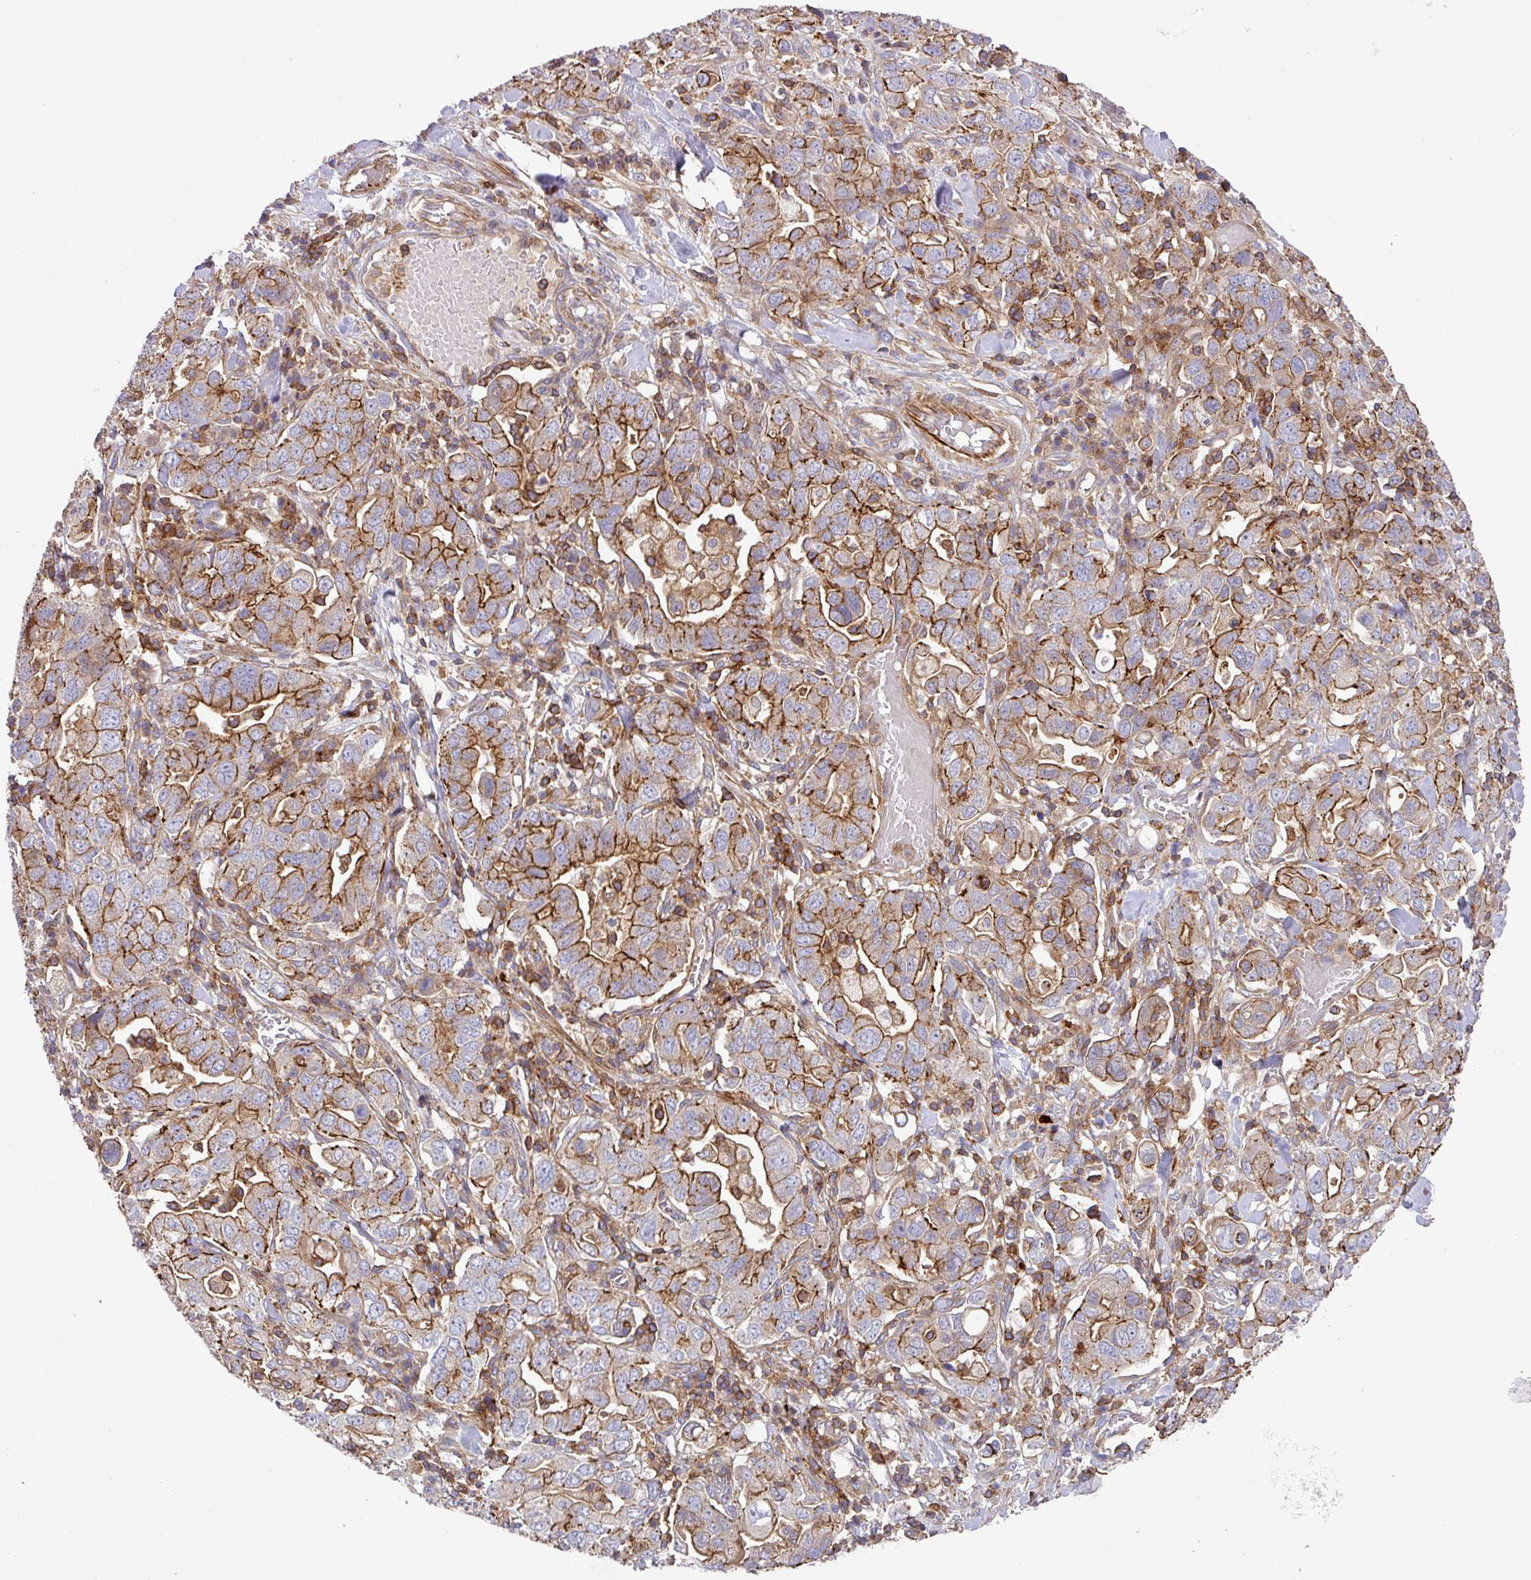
{"staining": {"intensity": "moderate", "quantity": ">75%", "location": "cytoplasmic/membranous"}, "tissue": "stomach cancer", "cell_type": "Tumor cells", "image_type": "cancer", "snomed": [{"axis": "morphology", "description": "Adenocarcinoma, NOS"}, {"axis": "topography", "description": "Stomach, upper"}, {"axis": "topography", "description": "Stomach"}], "caption": "Brown immunohistochemical staining in human adenocarcinoma (stomach) displays moderate cytoplasmic/membranous expression in approximately >75% of tumor cells. The staining was performed using DAB, with brown indicating positive protein expression. Nuclei are stained blue with hematoxylin.", "gene": "RIC1", "patient": {"sex": "male", "age": 62}}